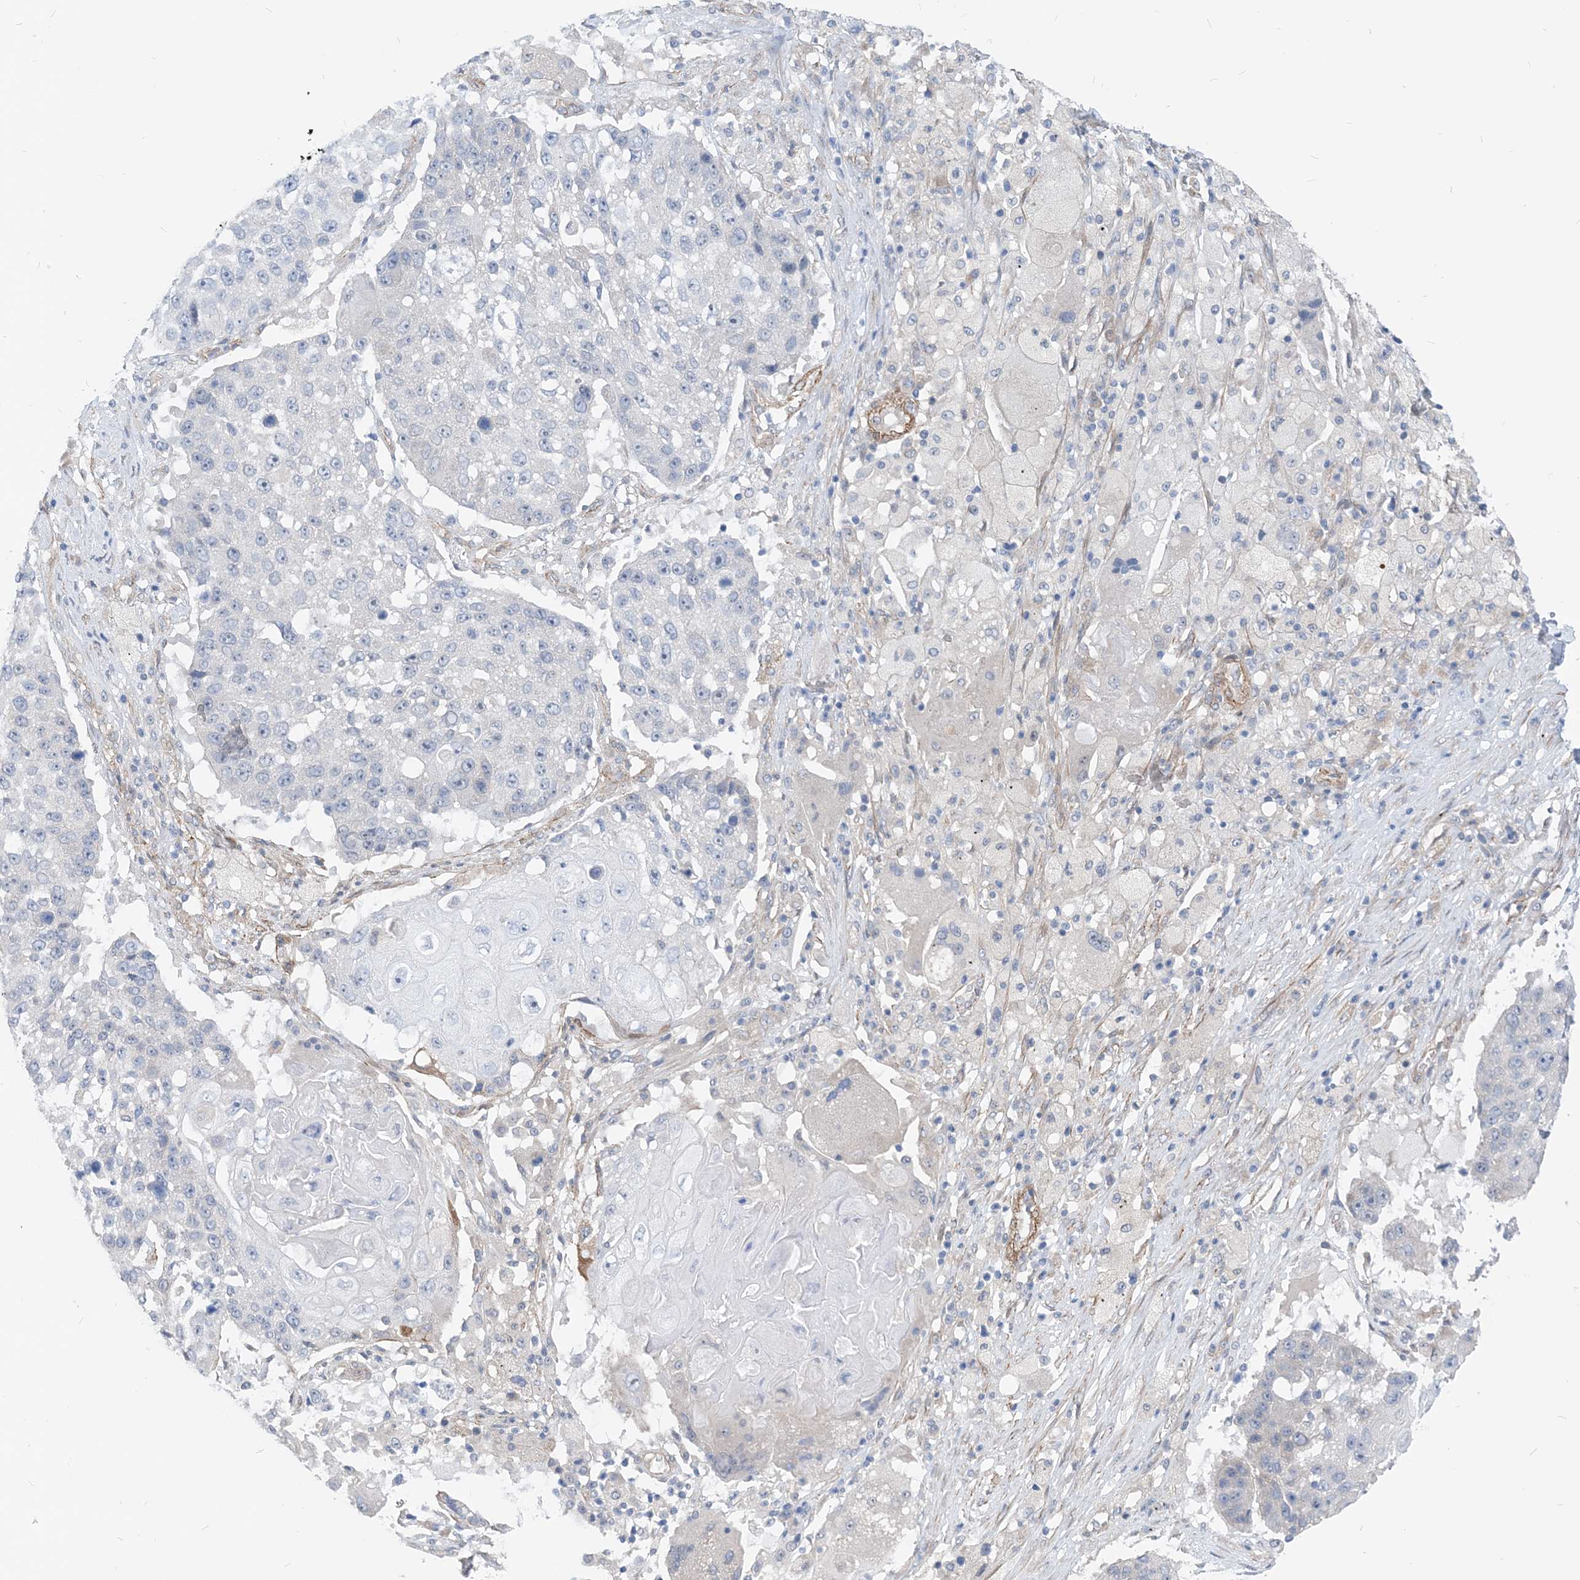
{"staining": {"intensity": "negative", "quantity": "none", "location": "none"}, "tissue": "lung cancer", "cell_type": "Tumor cells", "image_type": "cancer", "snomed": [{"axis": "morphology", "description": "Squamous cell carcinoma, NOS"}, {"axis": "topography", "description": "Lung"}], "caption": "Immunohistochemistry (IHC) micrograph of neoplastic tissue: human squamous cell carcinoma (lung) stained with DAB demonstrates no significant protein expression in tumor cells. Brightfield microscopy of immunohistochemistry (IHC) stained with DAB (3,3'-diaminobenzidine) (brown) and hematoxylin (blue), captured at high magnification.", "gene": "PLEKHA3", "patient": {"sex": "male", "age": 61}}